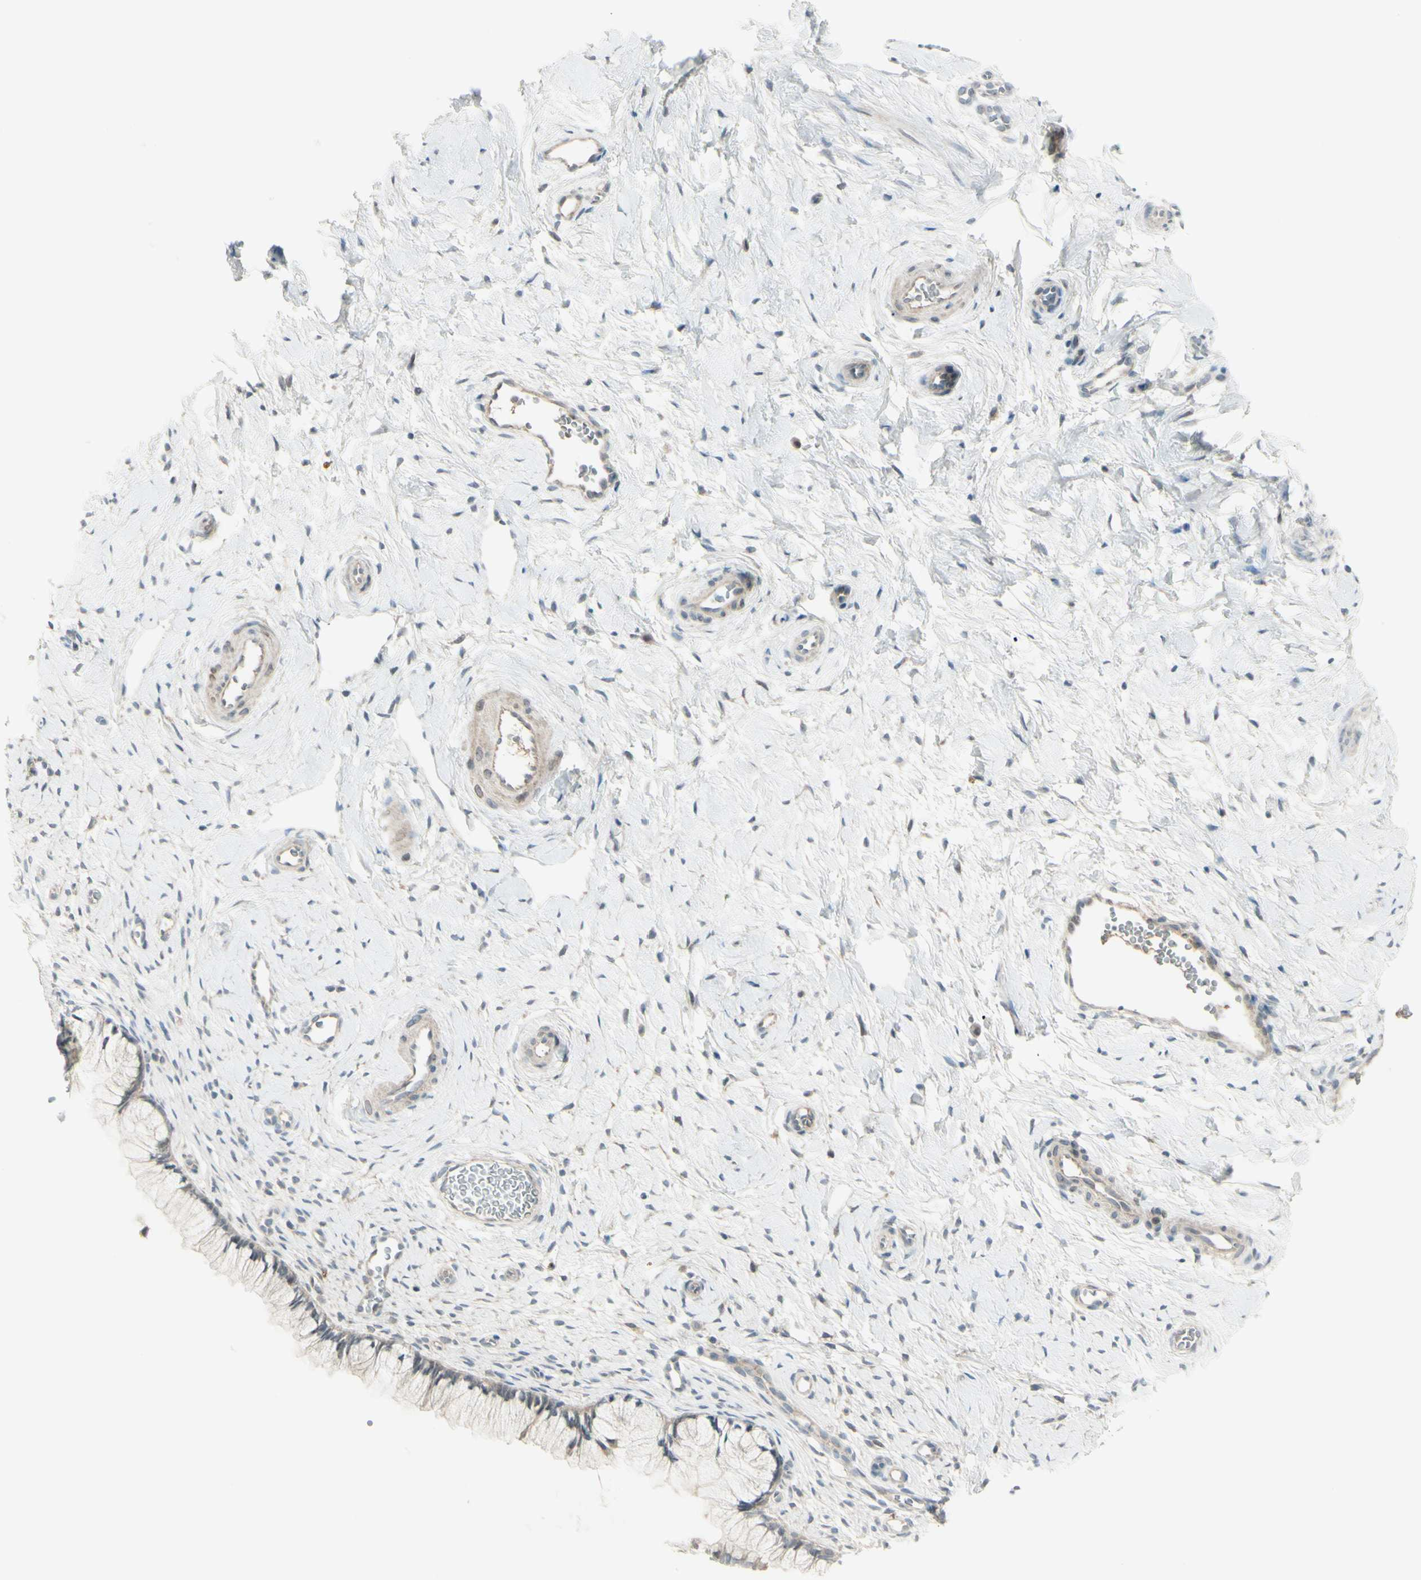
{"staining": {"intensity": "weak", "quantity": "25%-75%", "location": "cytoplasmic/membranous"}, "tissue": "cervix", "cell_type": "Squamous epithelial cells", "image_type": "normal", "snomed": [{"axis": "morphology", "description": "Normal tissue, NOS"}, {"axis": "topography", "description": "Cervix"}], "caption": "About 25%-75% of squamous epithelial cells in normal human cervix exhibit weak cytoplasmic/membranous protein expression as visualized by brown immunohistochemical staining.", "gene": "SH3GL2", "patient": {"sex": "female", "age": 65}}